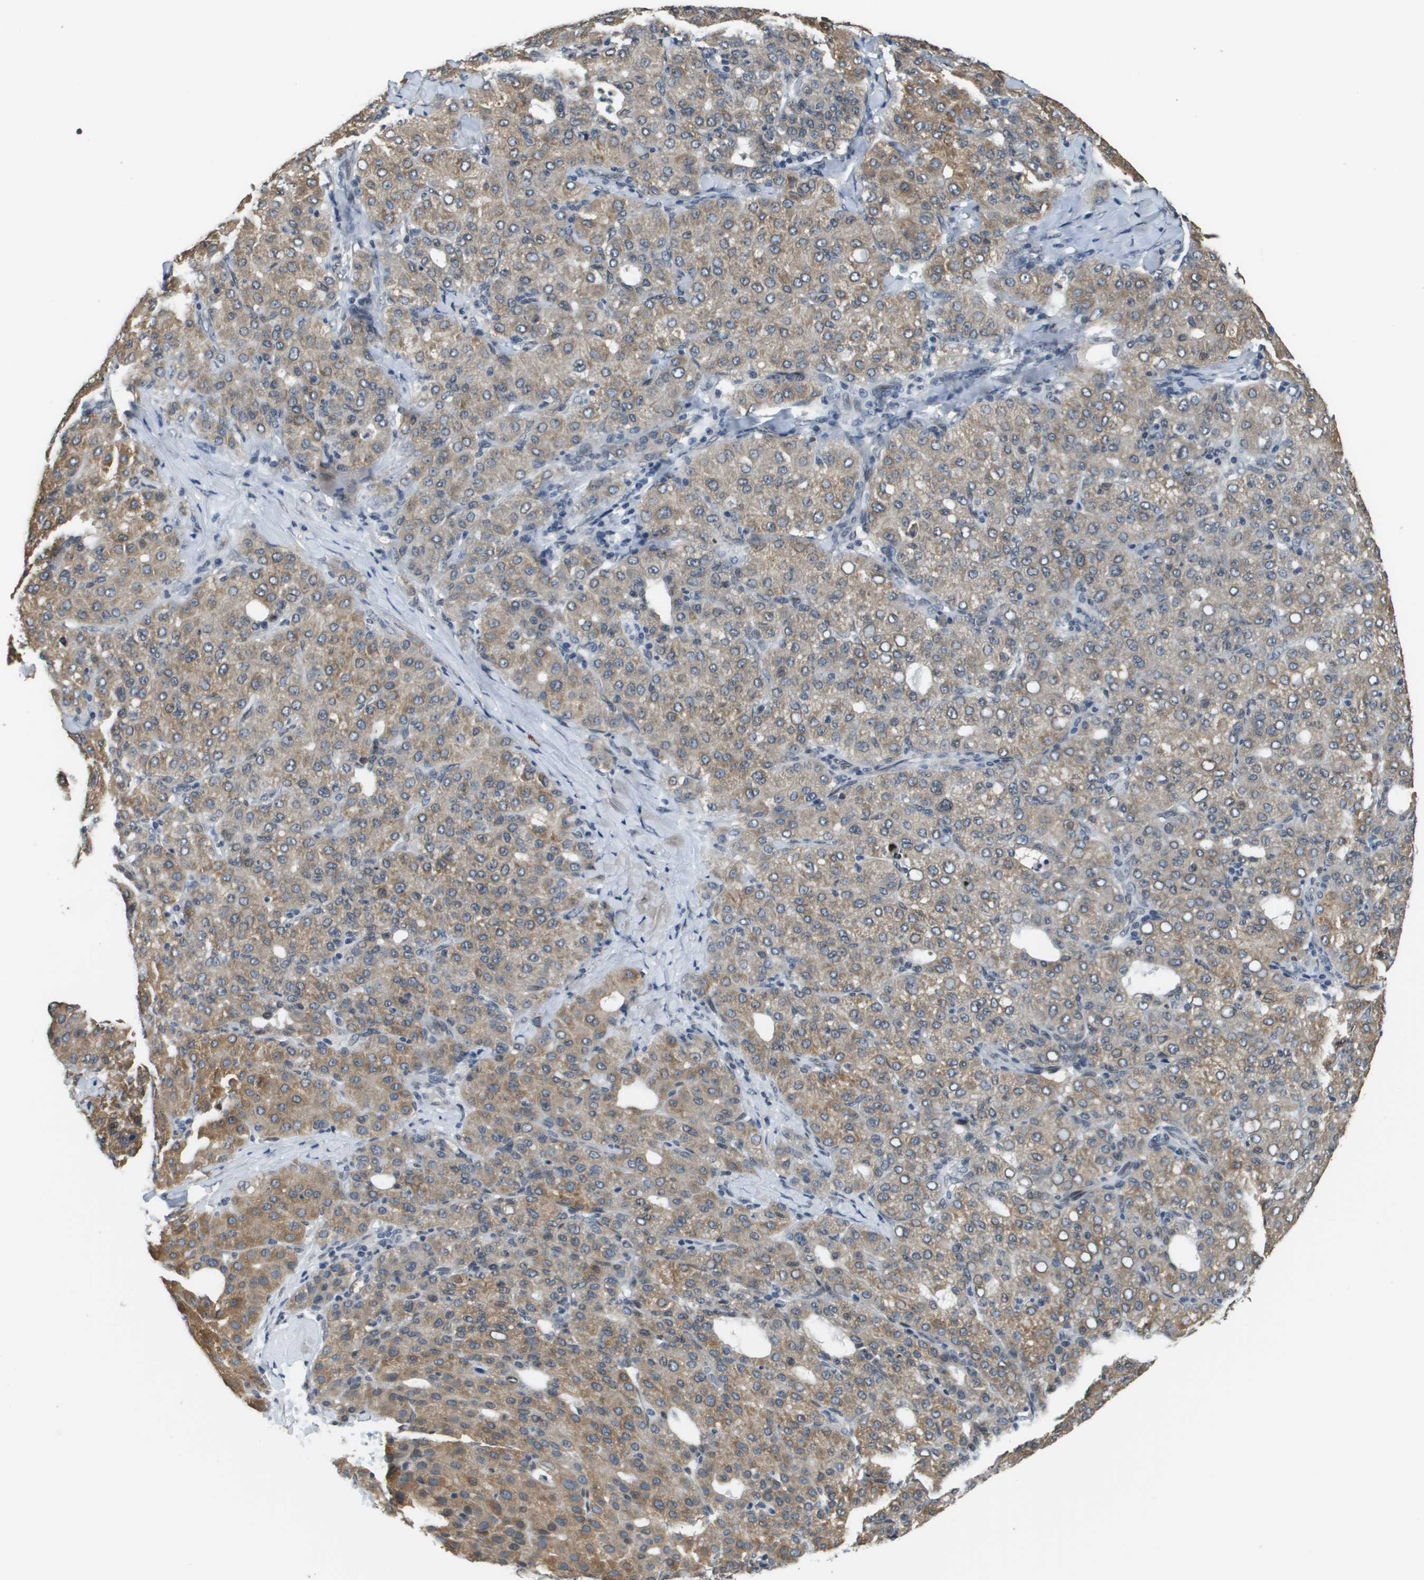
{"staining": {"intensity": "moderate", "quantity": ">75%", "location": "cytoplasmic/membranous"}, "tissue": "liver cancer", "cell_type": "Tumor cells", "image_type": "cancer", "snomed": [{"axis": "morphology", "description": "Carcinoma, Hepatocellular, NOS"}, {"axis": "topography", "description": "Liver"}], "caption": "This is a photomicrograph of immunohistochemistry staining of liver hepatocellular carcinoma, which shows moderate positivity in the cytoplasmic/membranous of tumor cells.", "gene": "FANCC", "patient": {"sex": "male", "age": 65}}